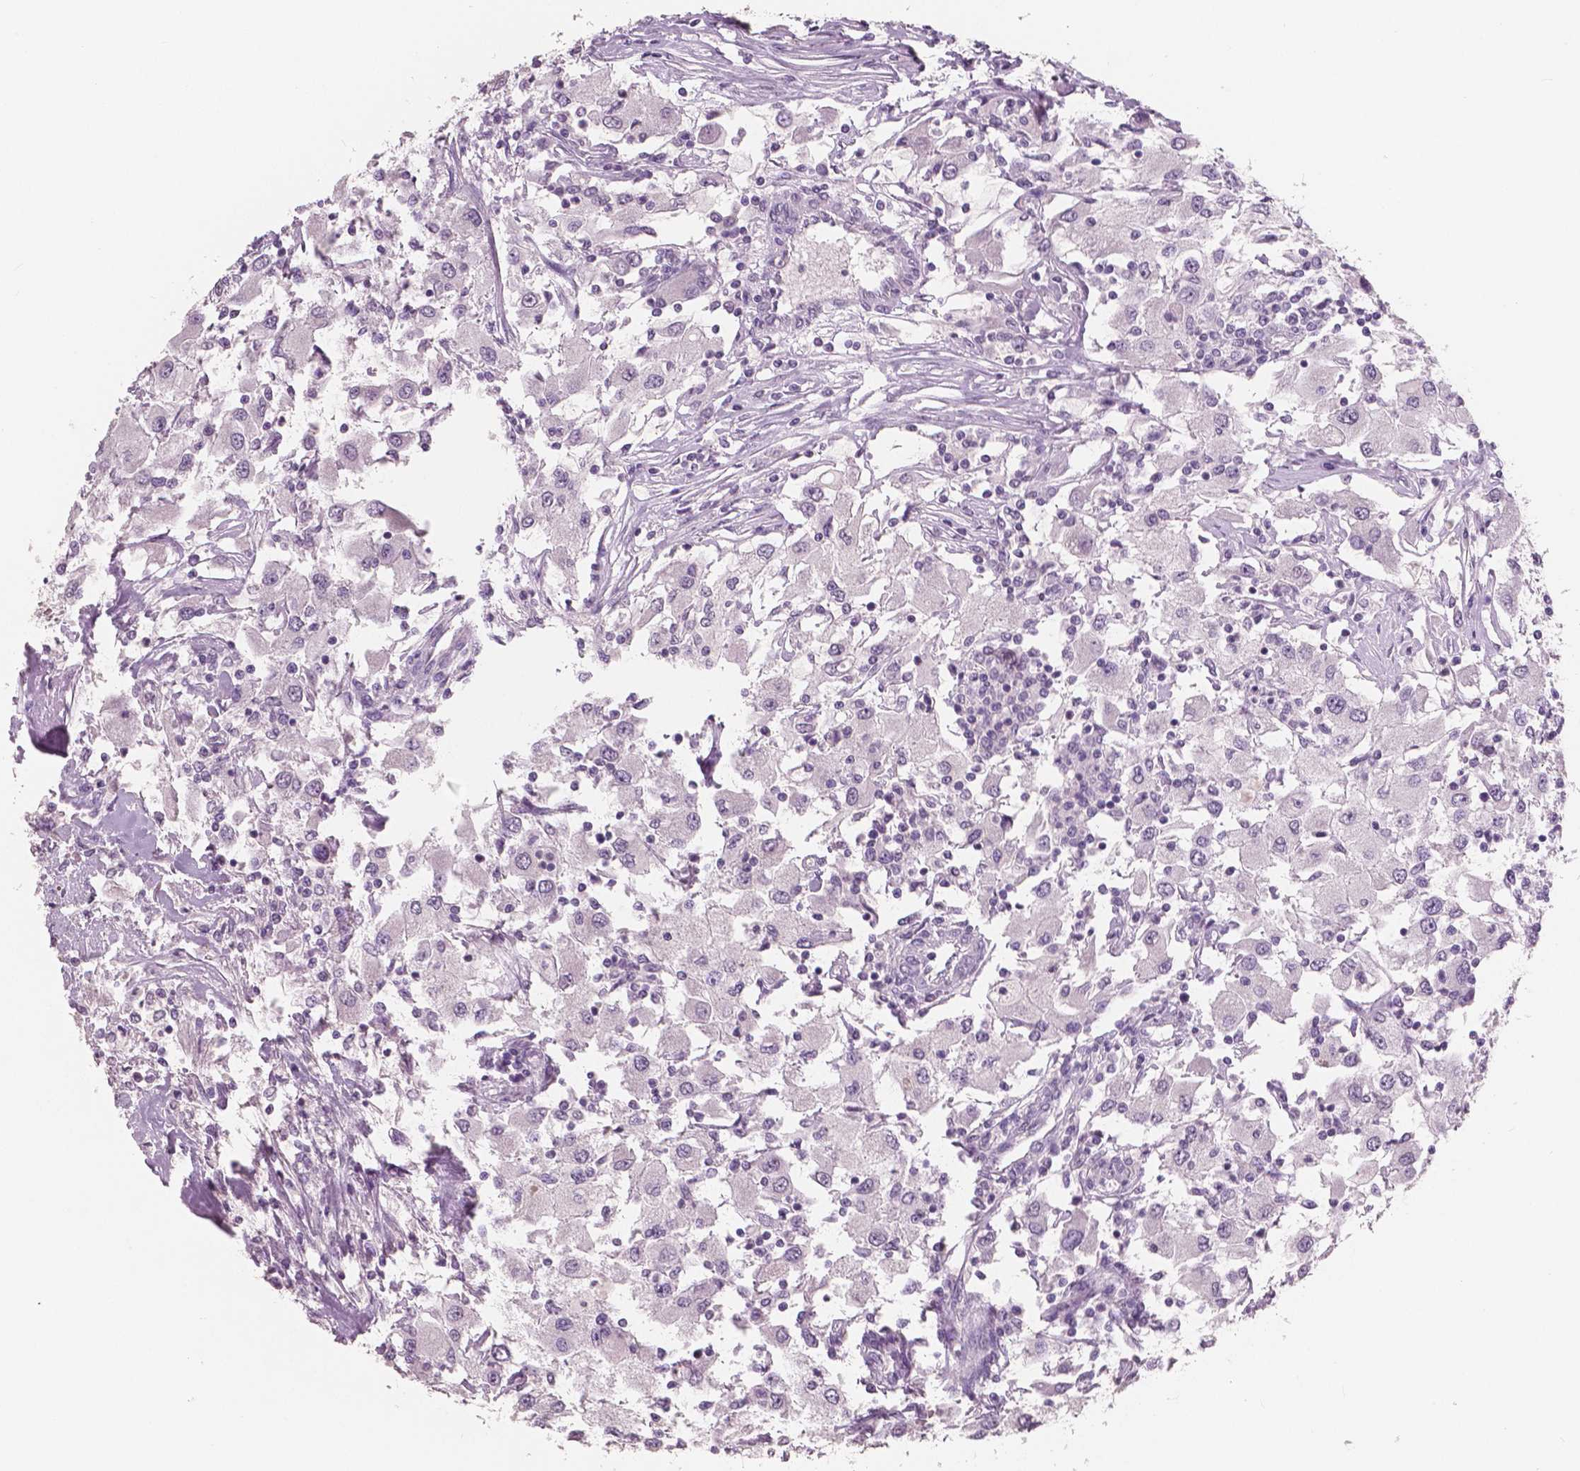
{"staining": {"intensity": "negative", "quantity": "none", "location": "none"}, "tissue": "renal cancer", "cell_type": "Tumor cells", "image_type": "cancer", "snomed": [{"axis": "morphology", "description": "Adenocarcinoma, NOS"}, {"axis": "topography", "description": "Kidney"}], "caption": "The immunohistochemistry micrograph has no significant expression in tumor cells of renal cancer (adenocarcinoma) tissue. The staining was performed using DAB (3,3'-diaminobenzidine) to visualize the protein expression in brown, while the nuclei were stained in blue with hematoxylin (Magnification: 20x).", "gene": "NECAB1", "patient": {"sex": "female", "age": 67}}